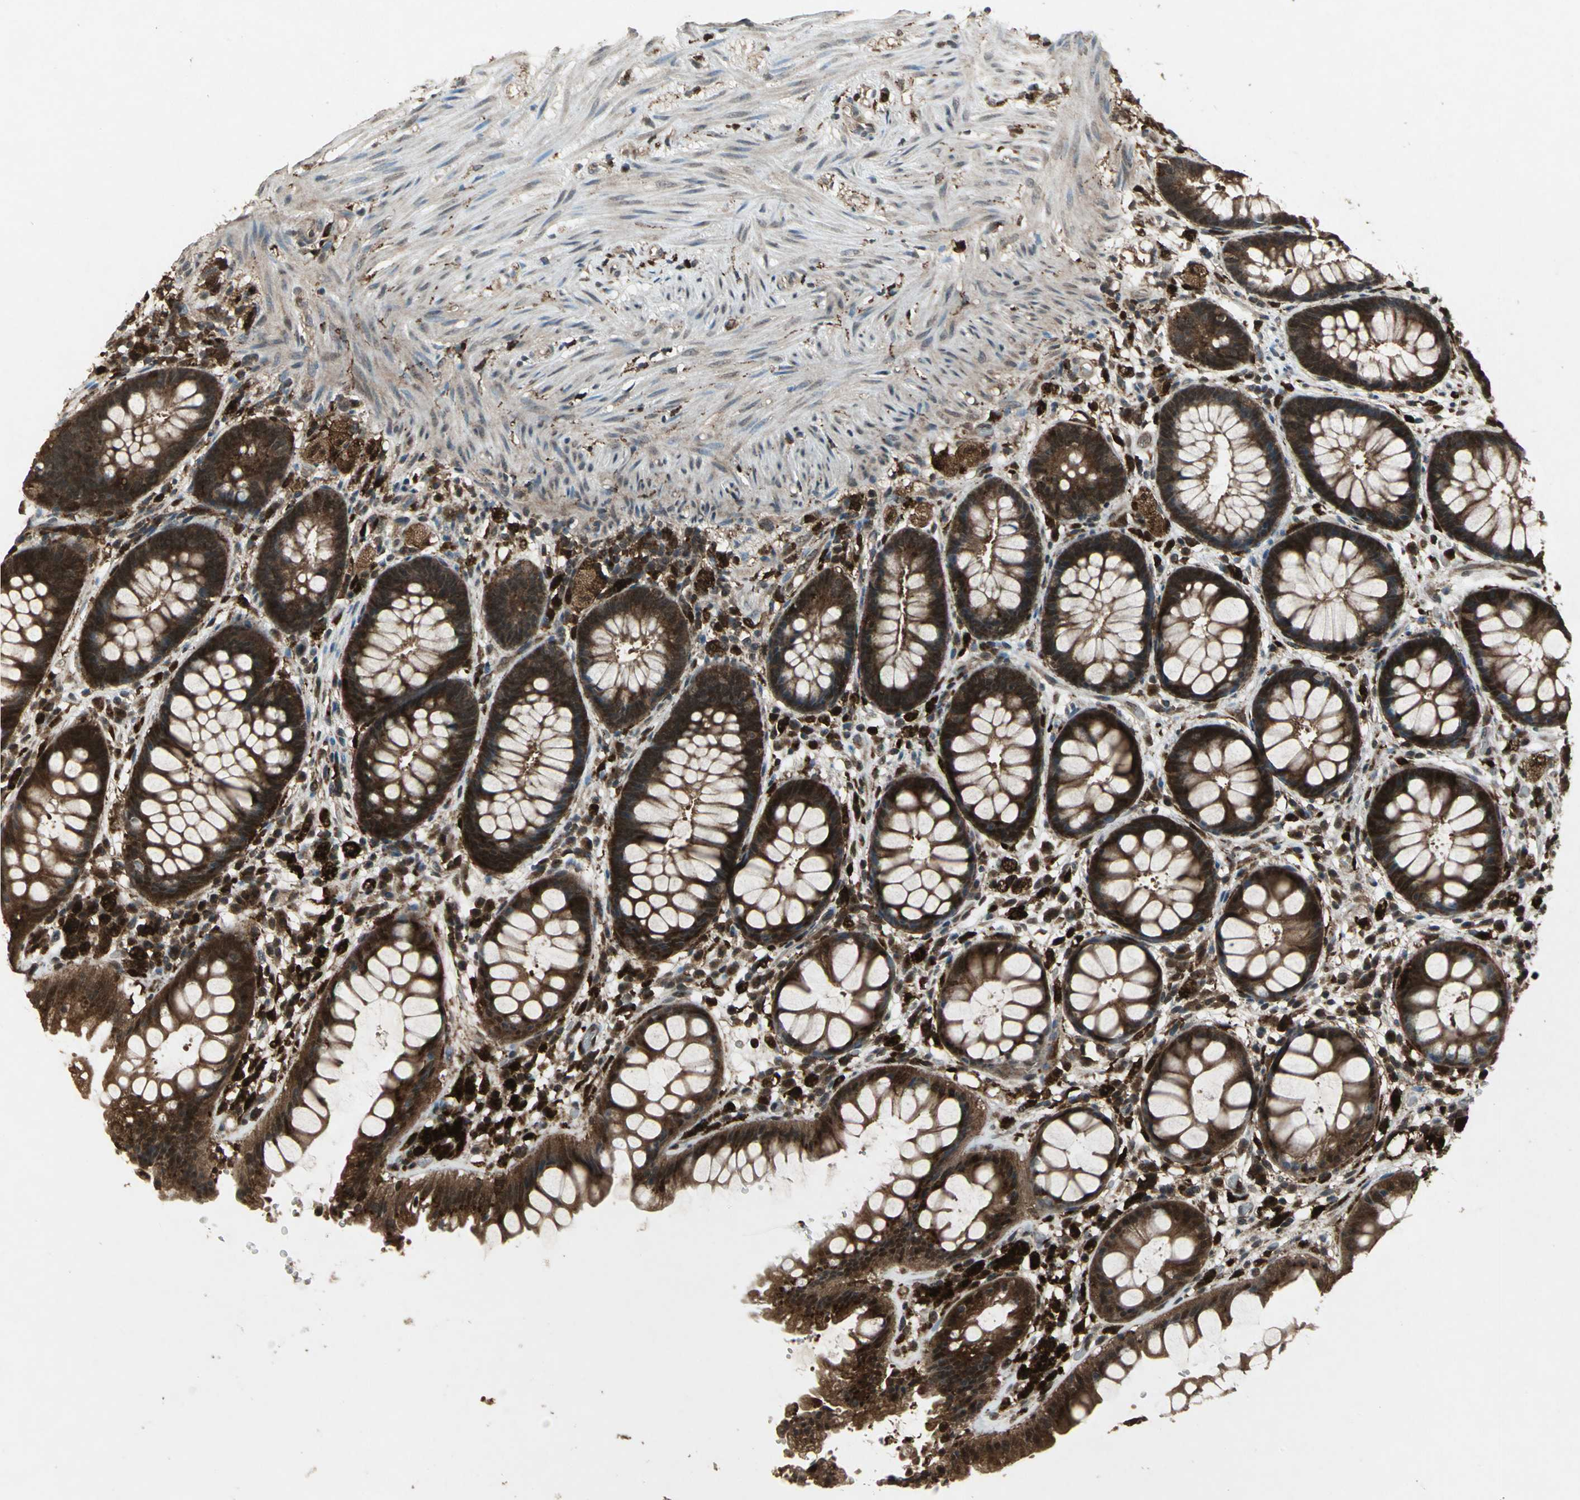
{"staining": {"intensity": "strong", "quantity": ">75%", "location": "cytoplasmic/membranous,nuclear"}, "tissue": "rectum", "cell_type": "Glandular cells", "image_type": "normal", "snomed": [{"axis": "morphology", "description": "Normal tissue, NOS"}, {"axis": "topography", "description": "Rectum"}], "caption": "Protein analysis of unremarkable rectum shows strong cytoplasmic/membranous,nuclear expression in about >75% of glandular cells. The staining was performed using DAB, with brown indicating positive protein expression. Nuclei are stained blue with hematoxylin.", "gene": "PYCARD", "patient": {"sex": "female", "age": 46}}